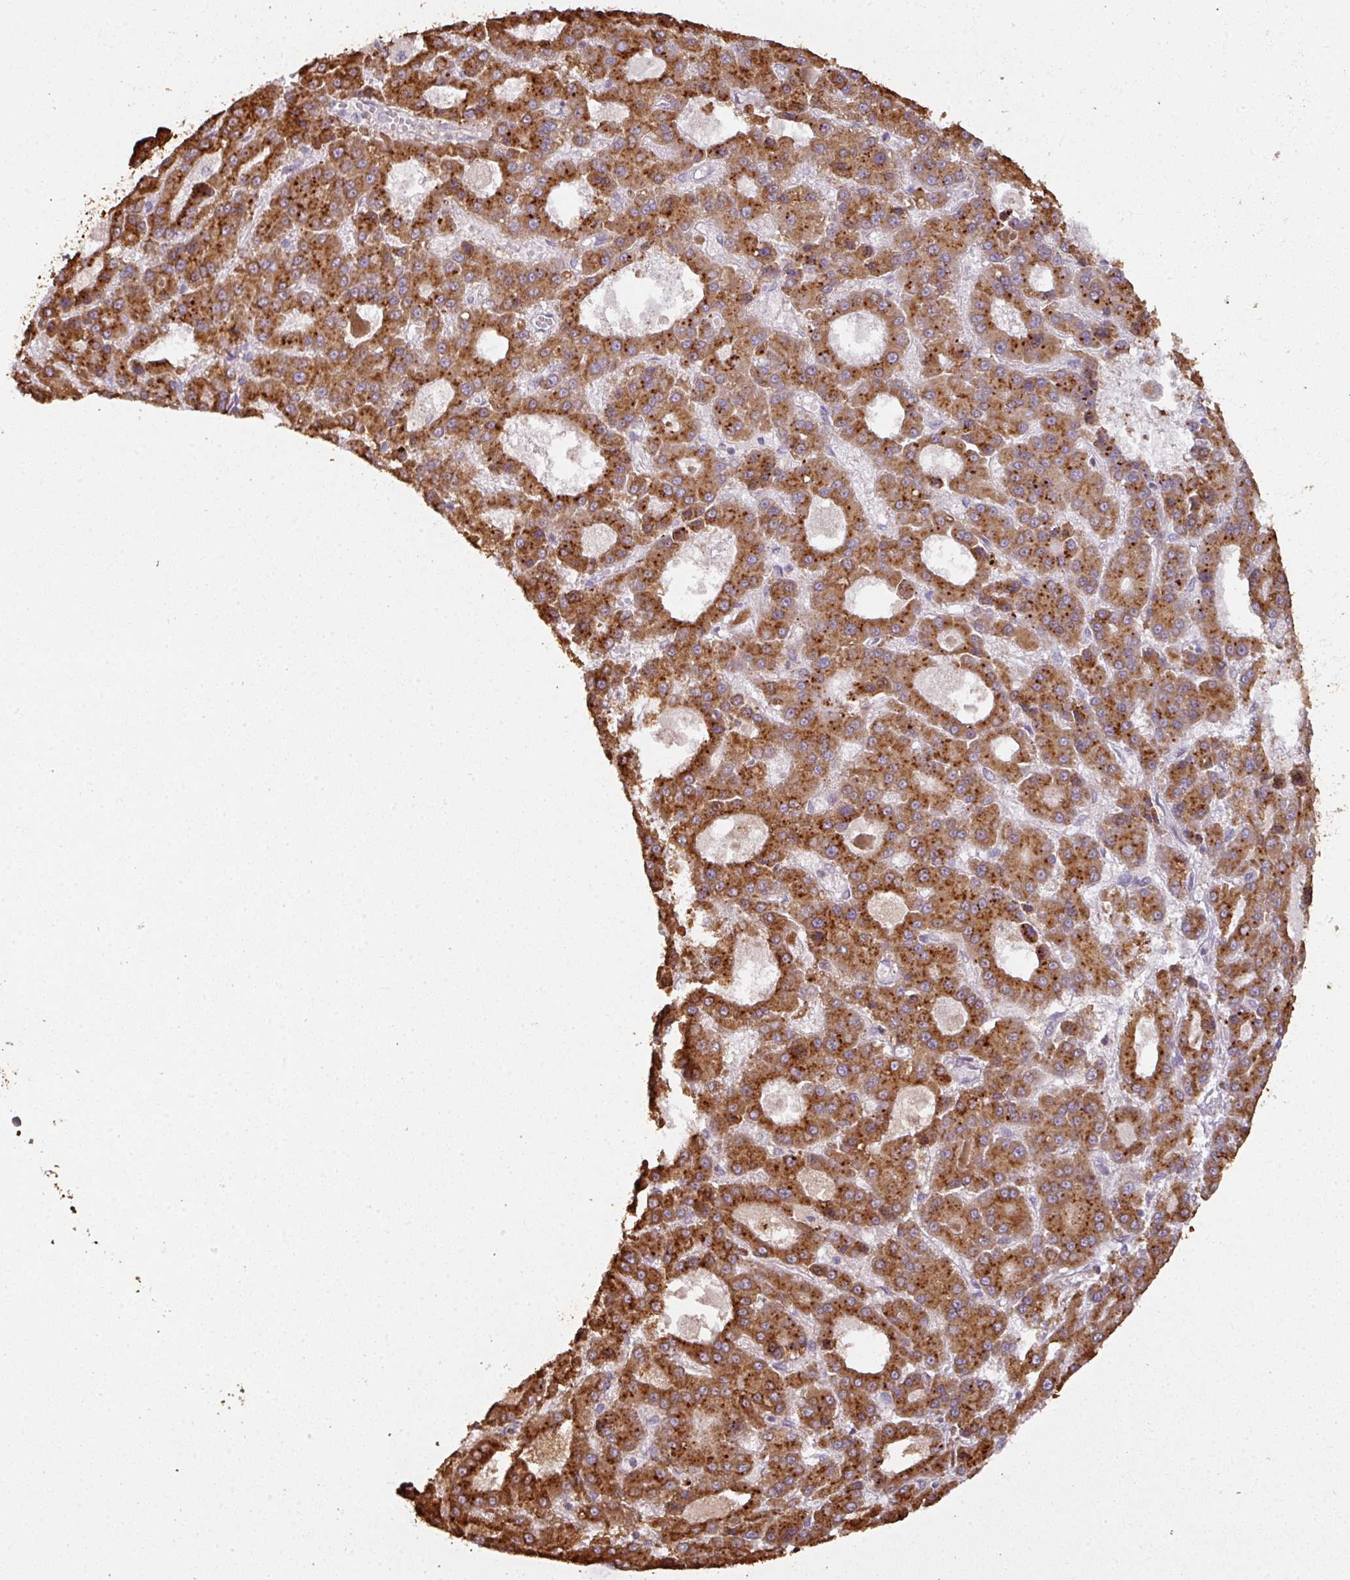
{"staining": {"intensity": "moderate", "quantity": ">75%", "location": "cytoplasmic/membranous"}, "tissue": "liver cancer", "cell_type": "Tumor cells", "image_type": "cancer", "snomed": [{"axis": "morphology", "description": "Carcinoma, Hepatocellular, NOS"}, {"axis": "topography", "description": "Liver"}], "caption": "High-power microscopy captured an immunohistochemistry micrograph of liver cancer, revealing moderate cytoplasmic/membranous staining in about >75% of tumor cells. The protein of interest is stained brown, and the nuclei are stained in blue (DAB IHC with brightfield microscopy, high magnification).", "gene": "CXCR5", "patient": {"sex": "male", "age": 70}}